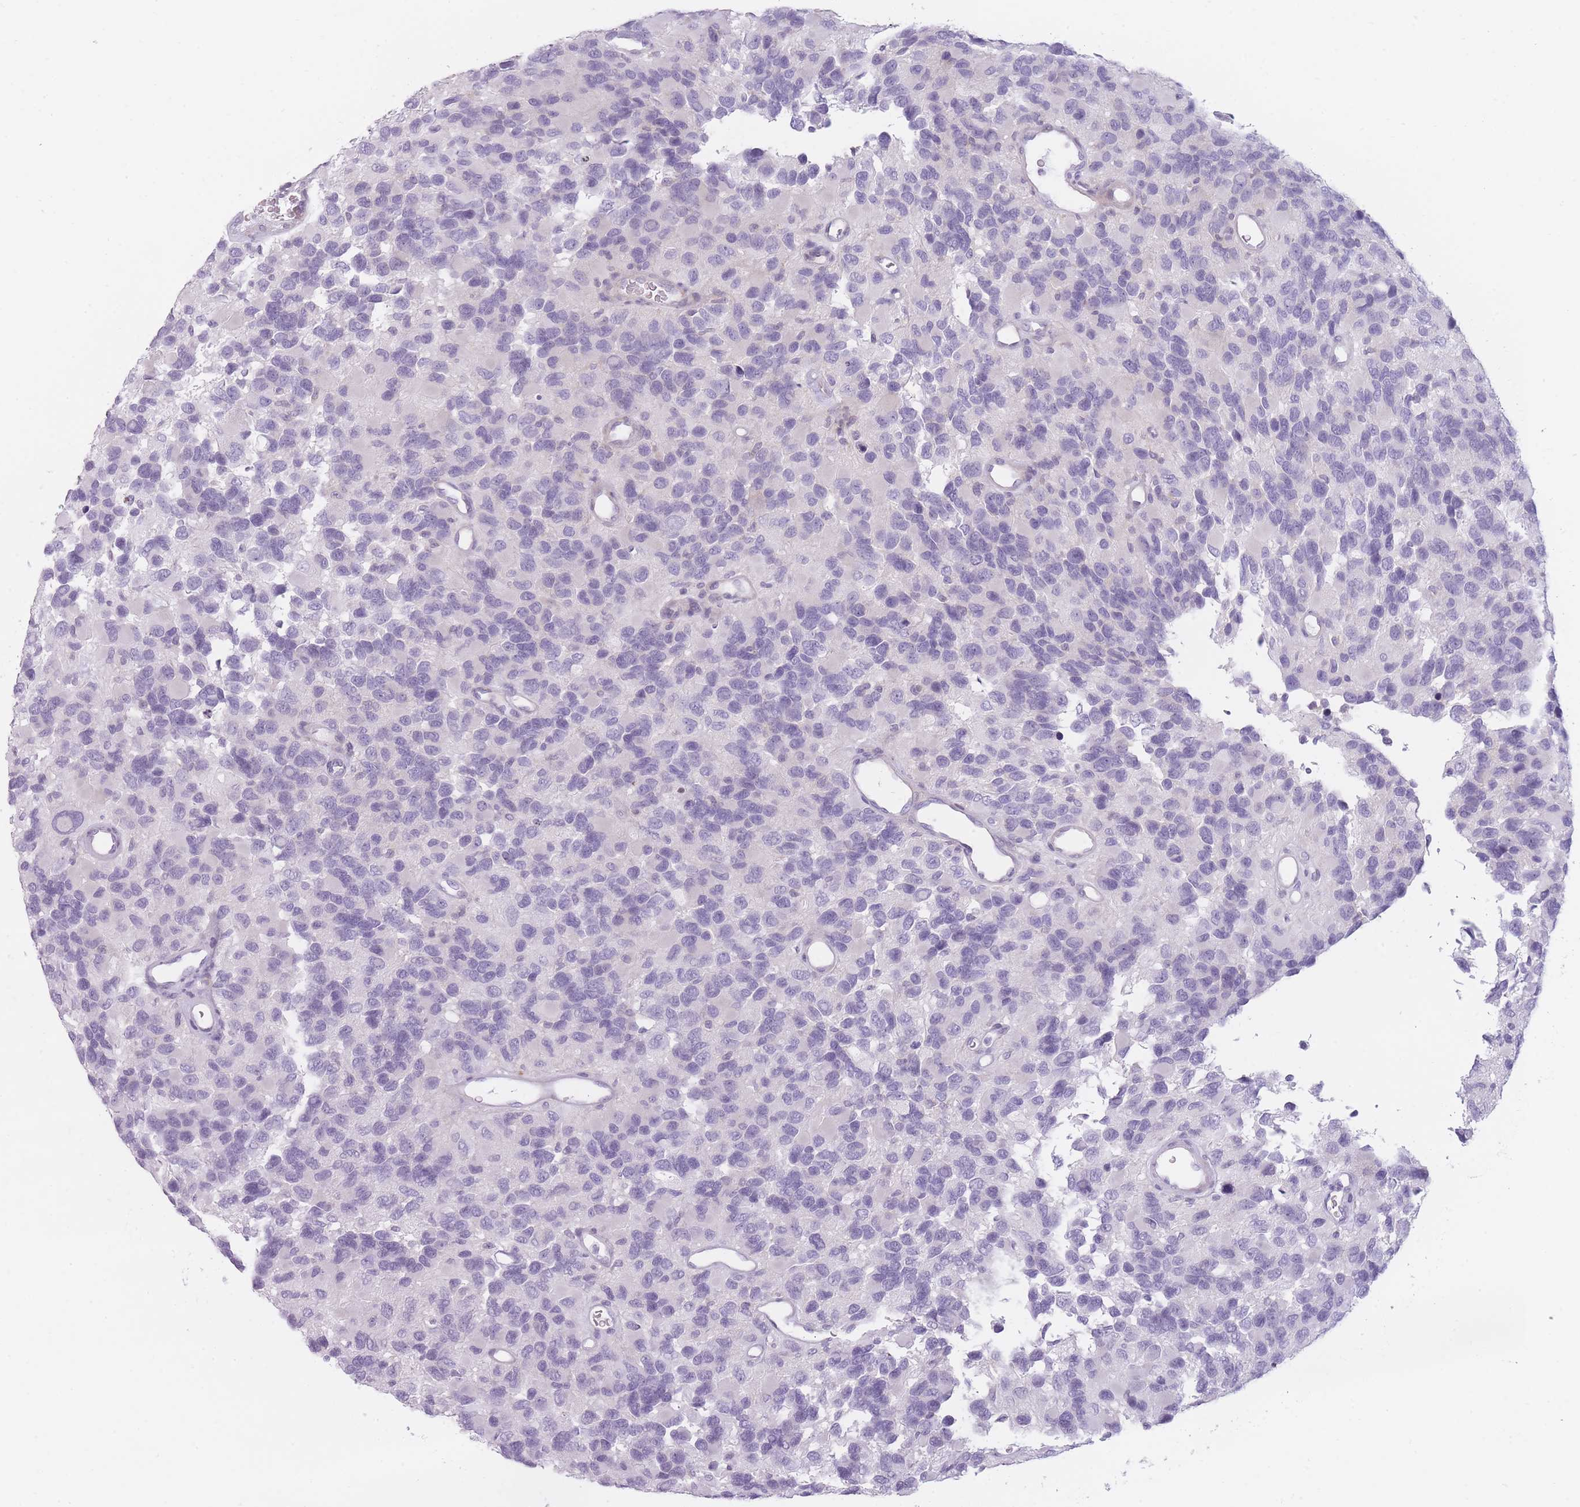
{"staining": {"intensity": "negative", "quantity": "none", "location": "none"}, "tissue": "glioma", "cell_type": "Tumor cells", "image_type": "cancer", "snomed": [{"axis": "morphology", "description": "Glioma, malignant, High grade"}, {"axis": "topography", "description": "Brain"}], "caption": "An immunohistochemistry (IHC) histopathology image of glioma is shown. There is no staining in tumor cells of glioma.", "gene": "GGT1", "patient": {"sex": "male", "age": 77}}